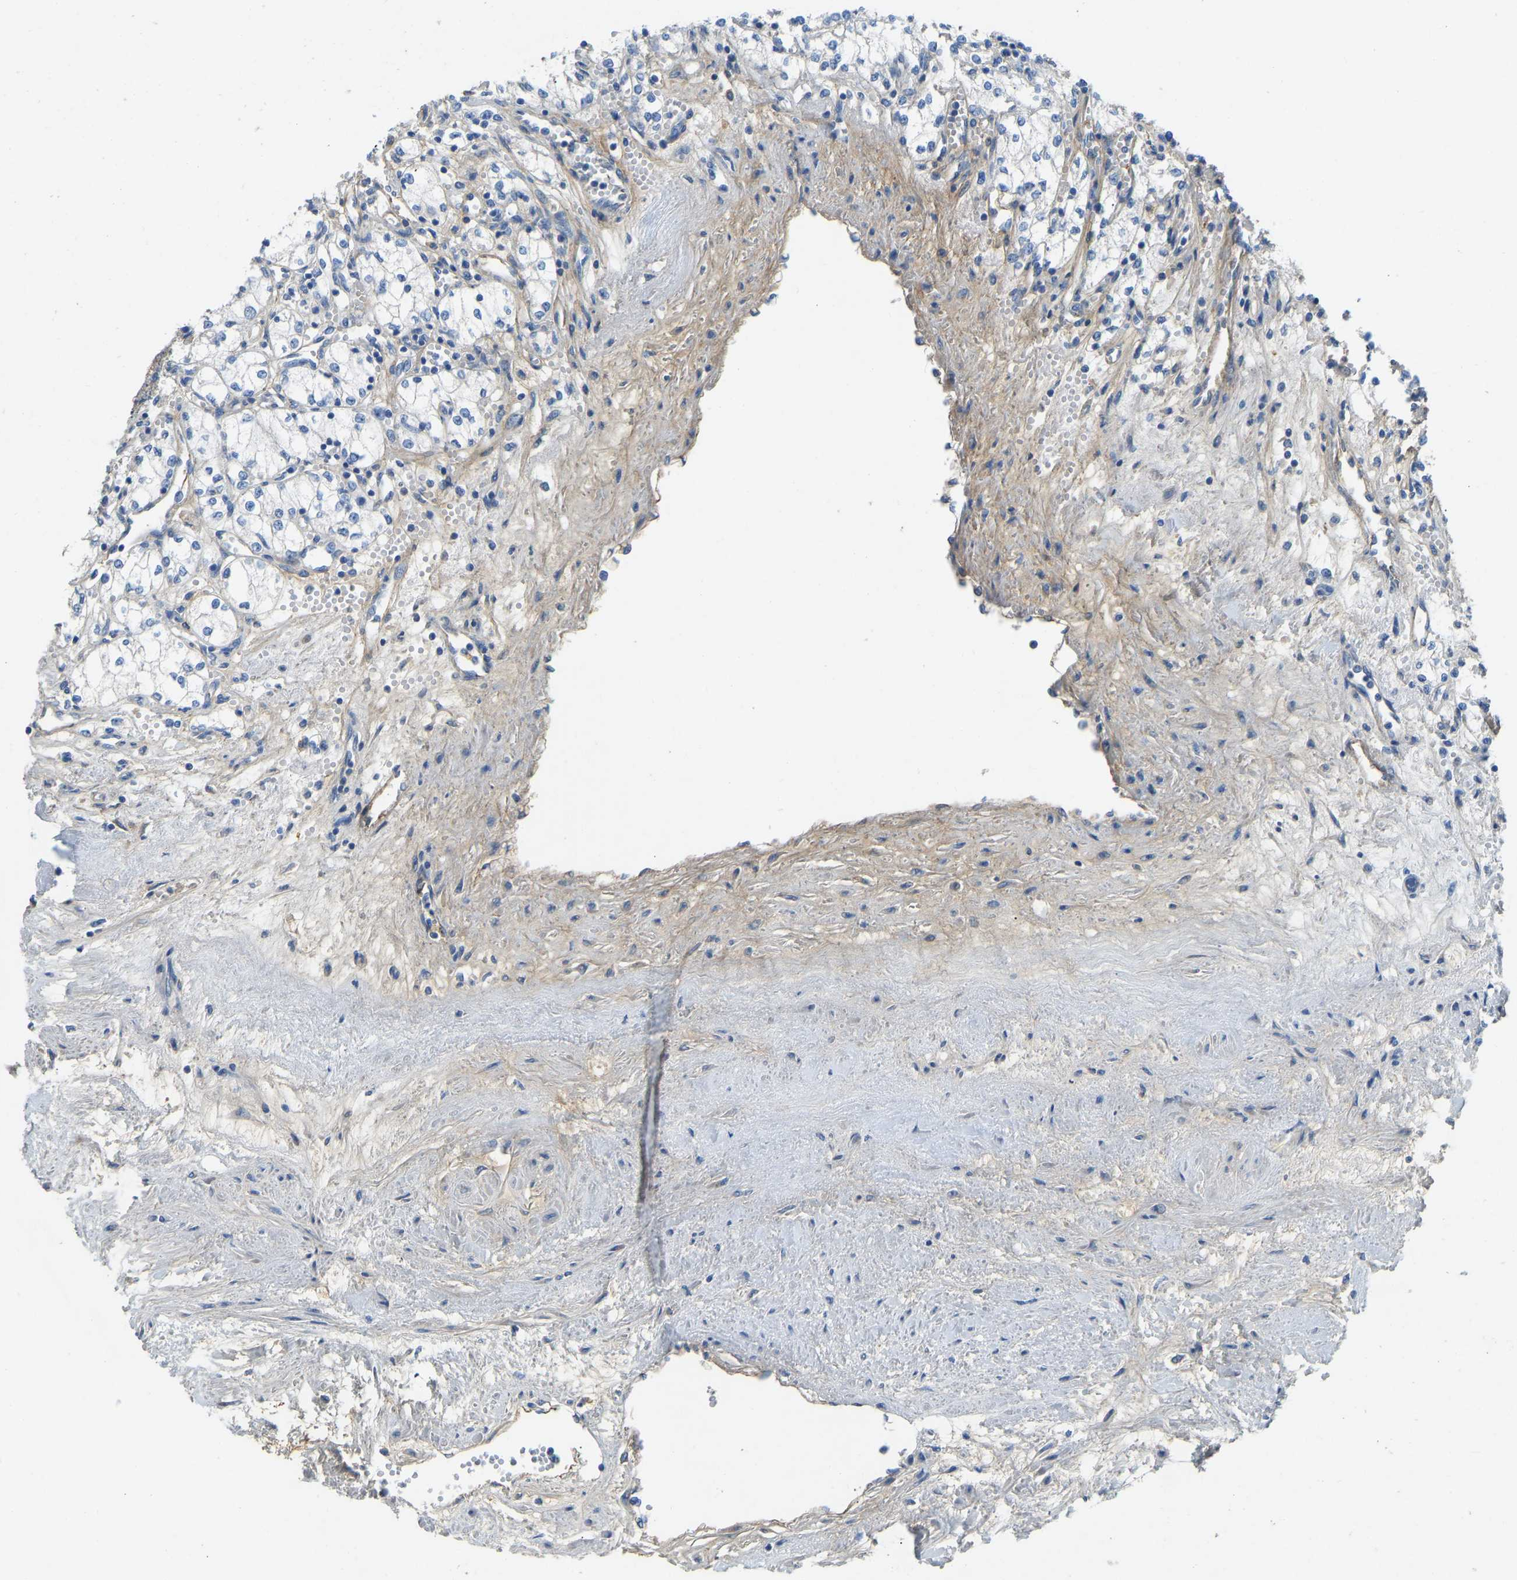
{"staining": {"intensity": "negative", "quantity": "none", "location": "none"}, "tissue": "renal cancer", "cell_type": "Tumor cells", "image_type": "cancer", "snomed": [{"axis": "morphology", "description": "Adenocarcinoma, NOS"}, {"axis": "topography", "description": "Kidney"}], "caption": "The histopathology image shows no staining of tumor cells in renal adenocarcinoma.", "gene": "TECTA", "patient": {"sex": "male", "age": 59}}